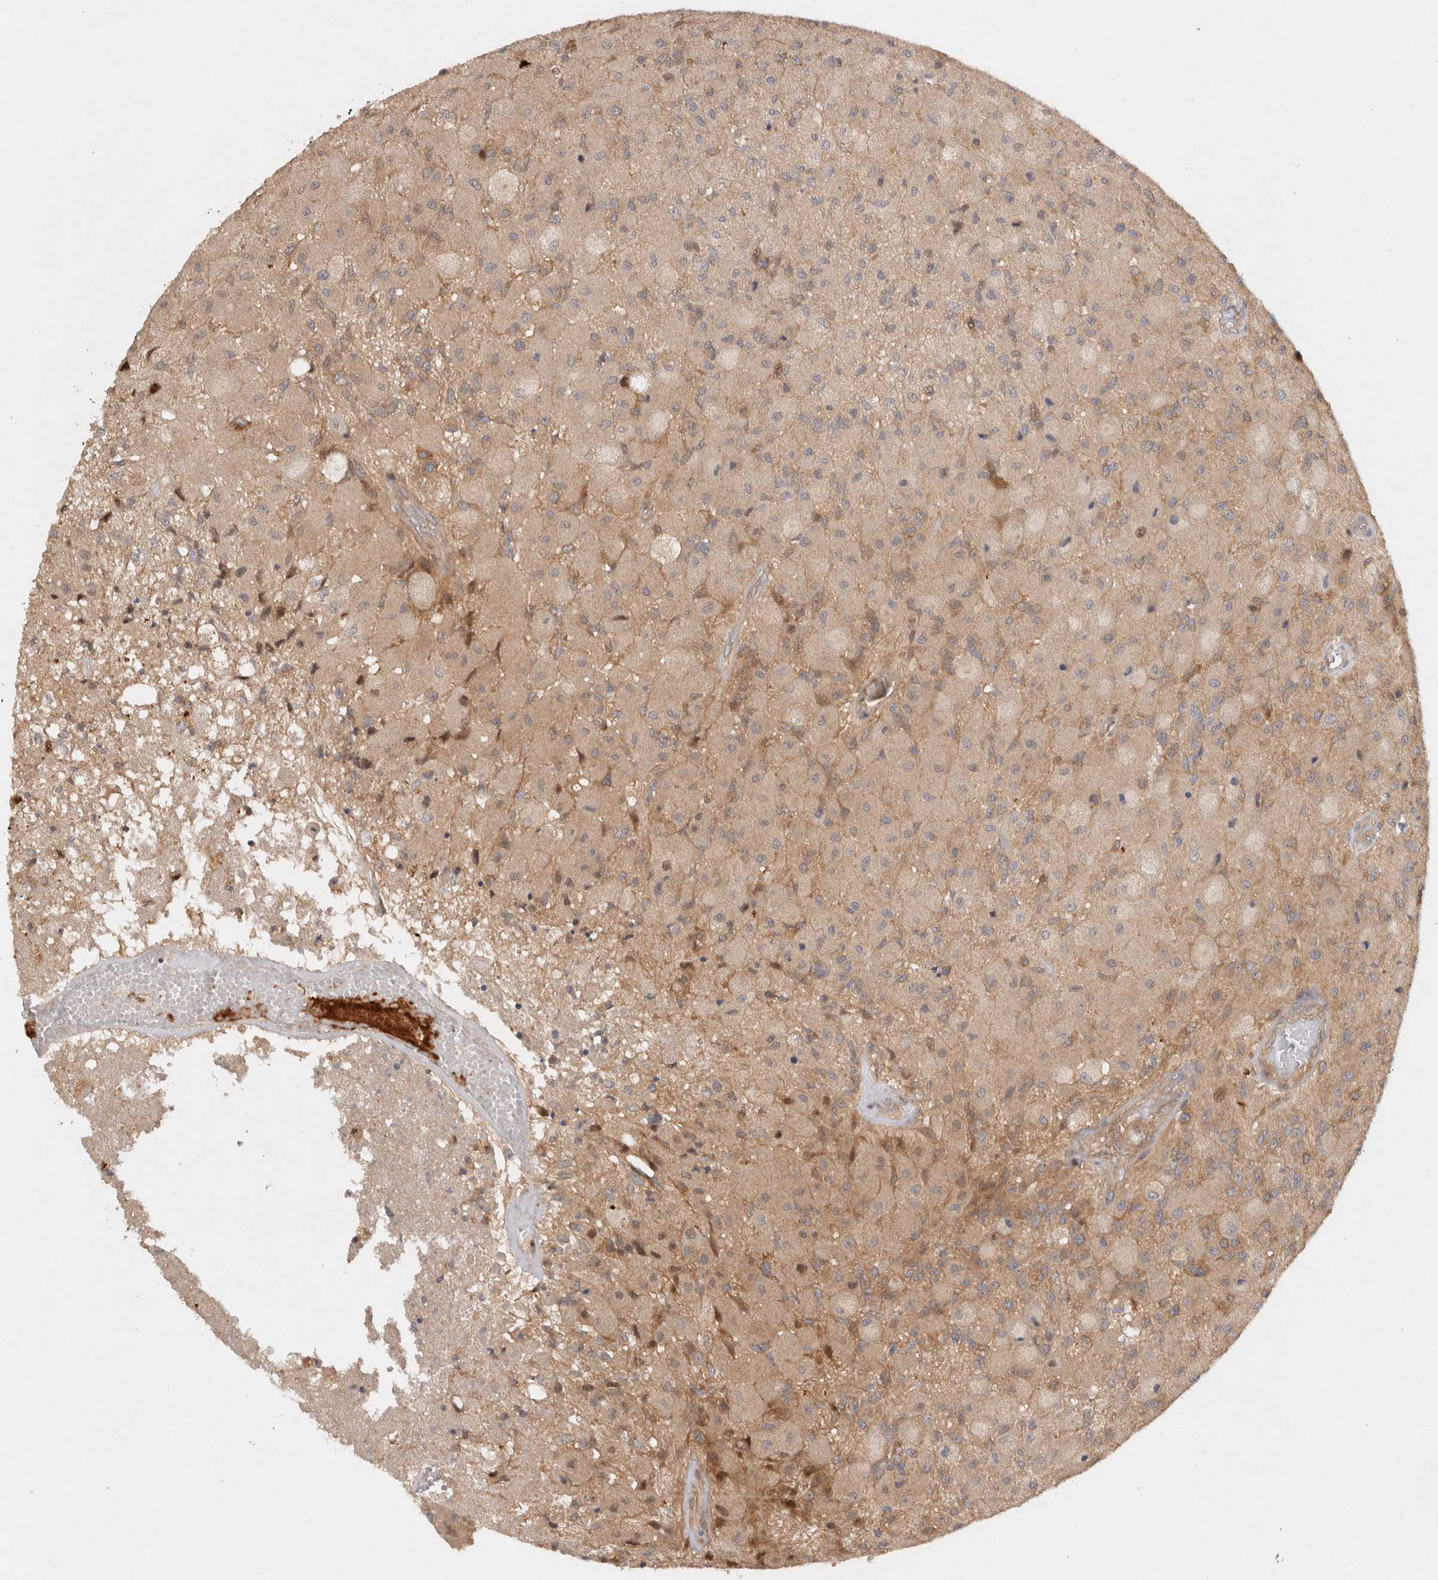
{"staining": {"intensity": "weak", "quantity": ">75%", "location": "cytoplasmic/membranous"}, "tissue": "glioma", "cell_type": "Tumor cells", "image_type": "cancer", "snomed": [{"axis": "morphology", "description": "Normal tissue, NOS"}, {"axis": "morphology", "description": "Glioma, malignant, High grade"}, {"axis": "topography", "description": "Cerebral cortex"}], "caption": "The photomicrograph displays staining of glioma, revealing weak cytoplasmic/membranous protein staining (brown color) within tumor cells.", "gene": "HTT", "patient": {"sex": "male", "age": 77}}